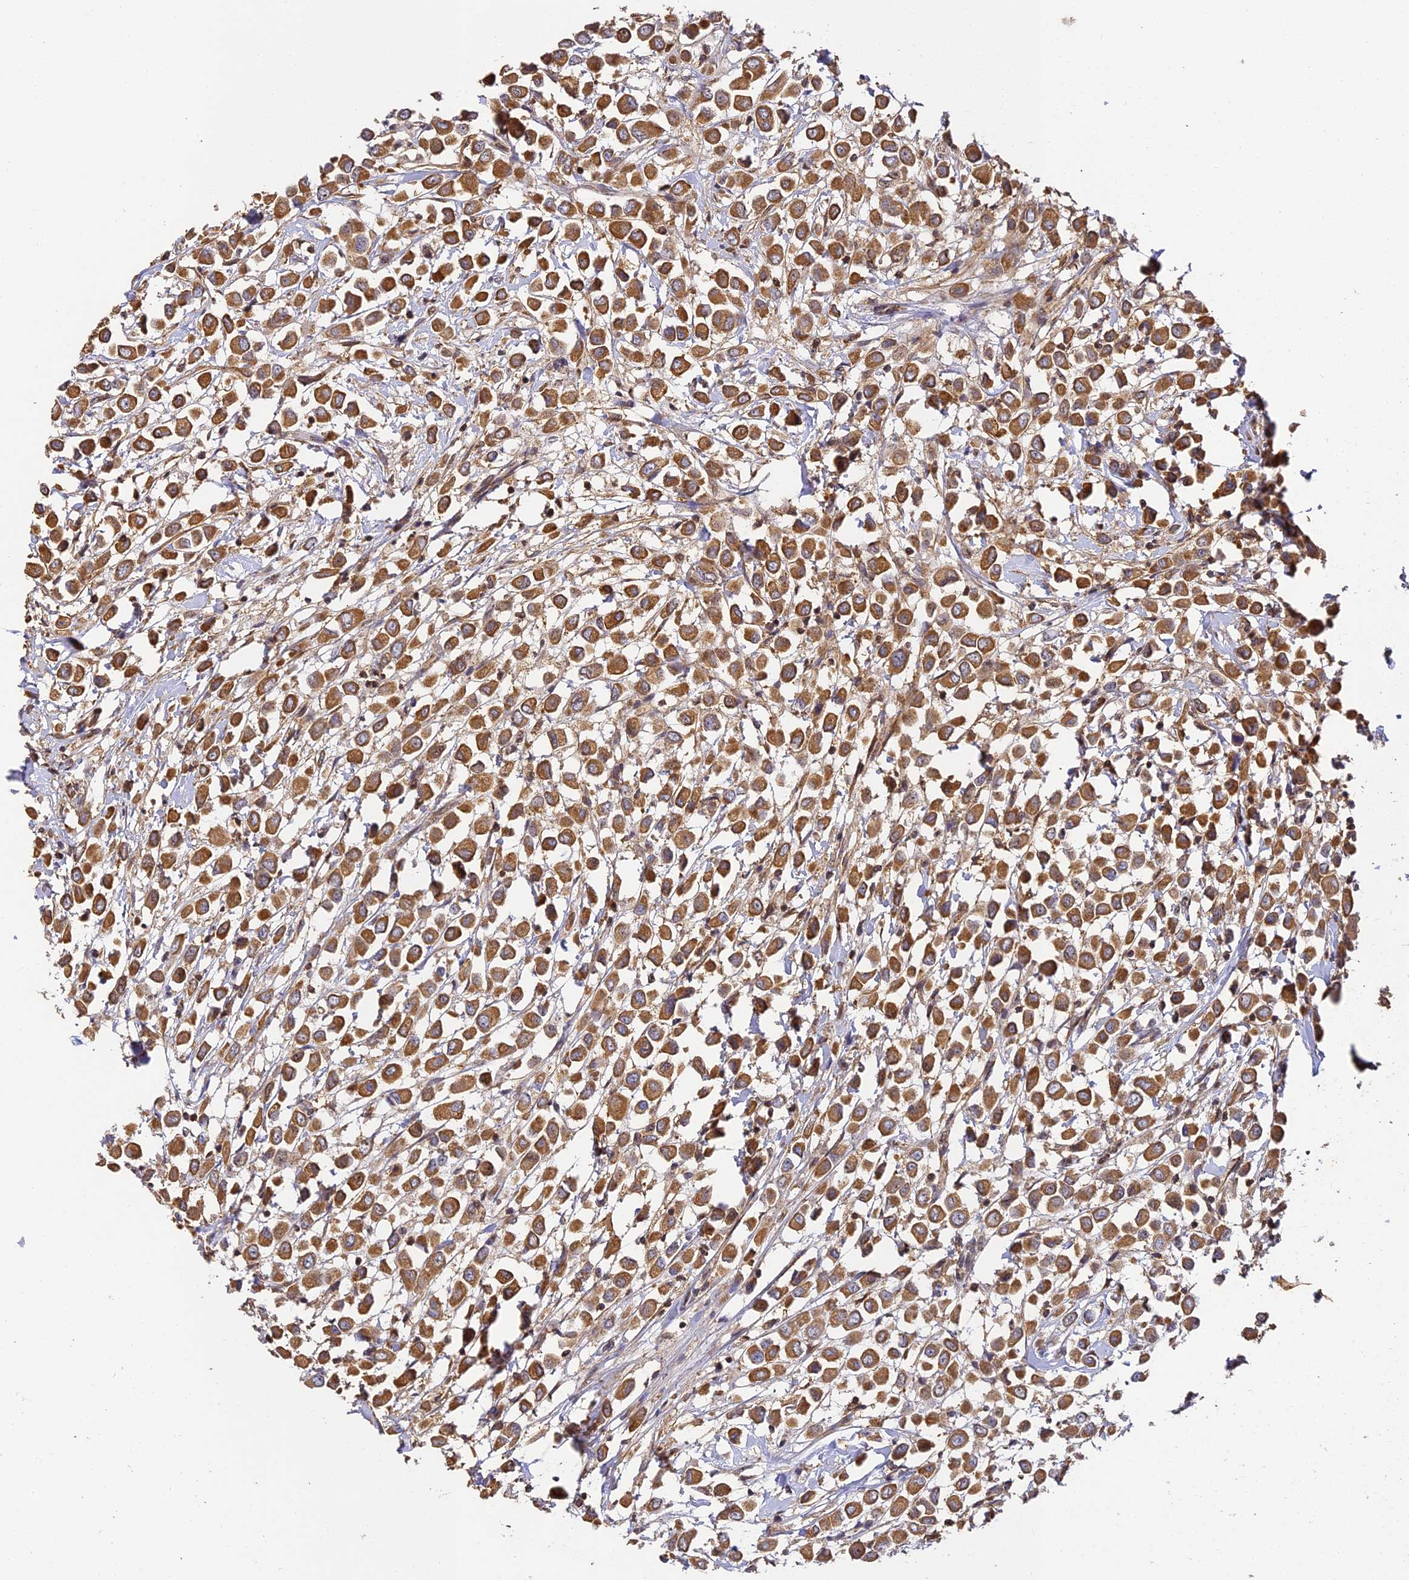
{"staining": {"intensity": "moderate", "quantity": ">75%", "location": "cytoplasmic/membranous"}, "tissue": "breast cancer", "cell_type": "Tumor cells", "image_type": "cancer", "snomed": [{"axis": "morphology", "description": "Duct carcinoma"}, {"axis": "topography", "description": "Breast"}], "caption": "A brown stain highlights moderate cytoplasmic/membranous expression of a protein in human breast invasive ductal carcinoma tumor cells. Nuclei are stained in blue.", "gene": "ZNF443", "patient": {"sex": "female", "age": 61}}